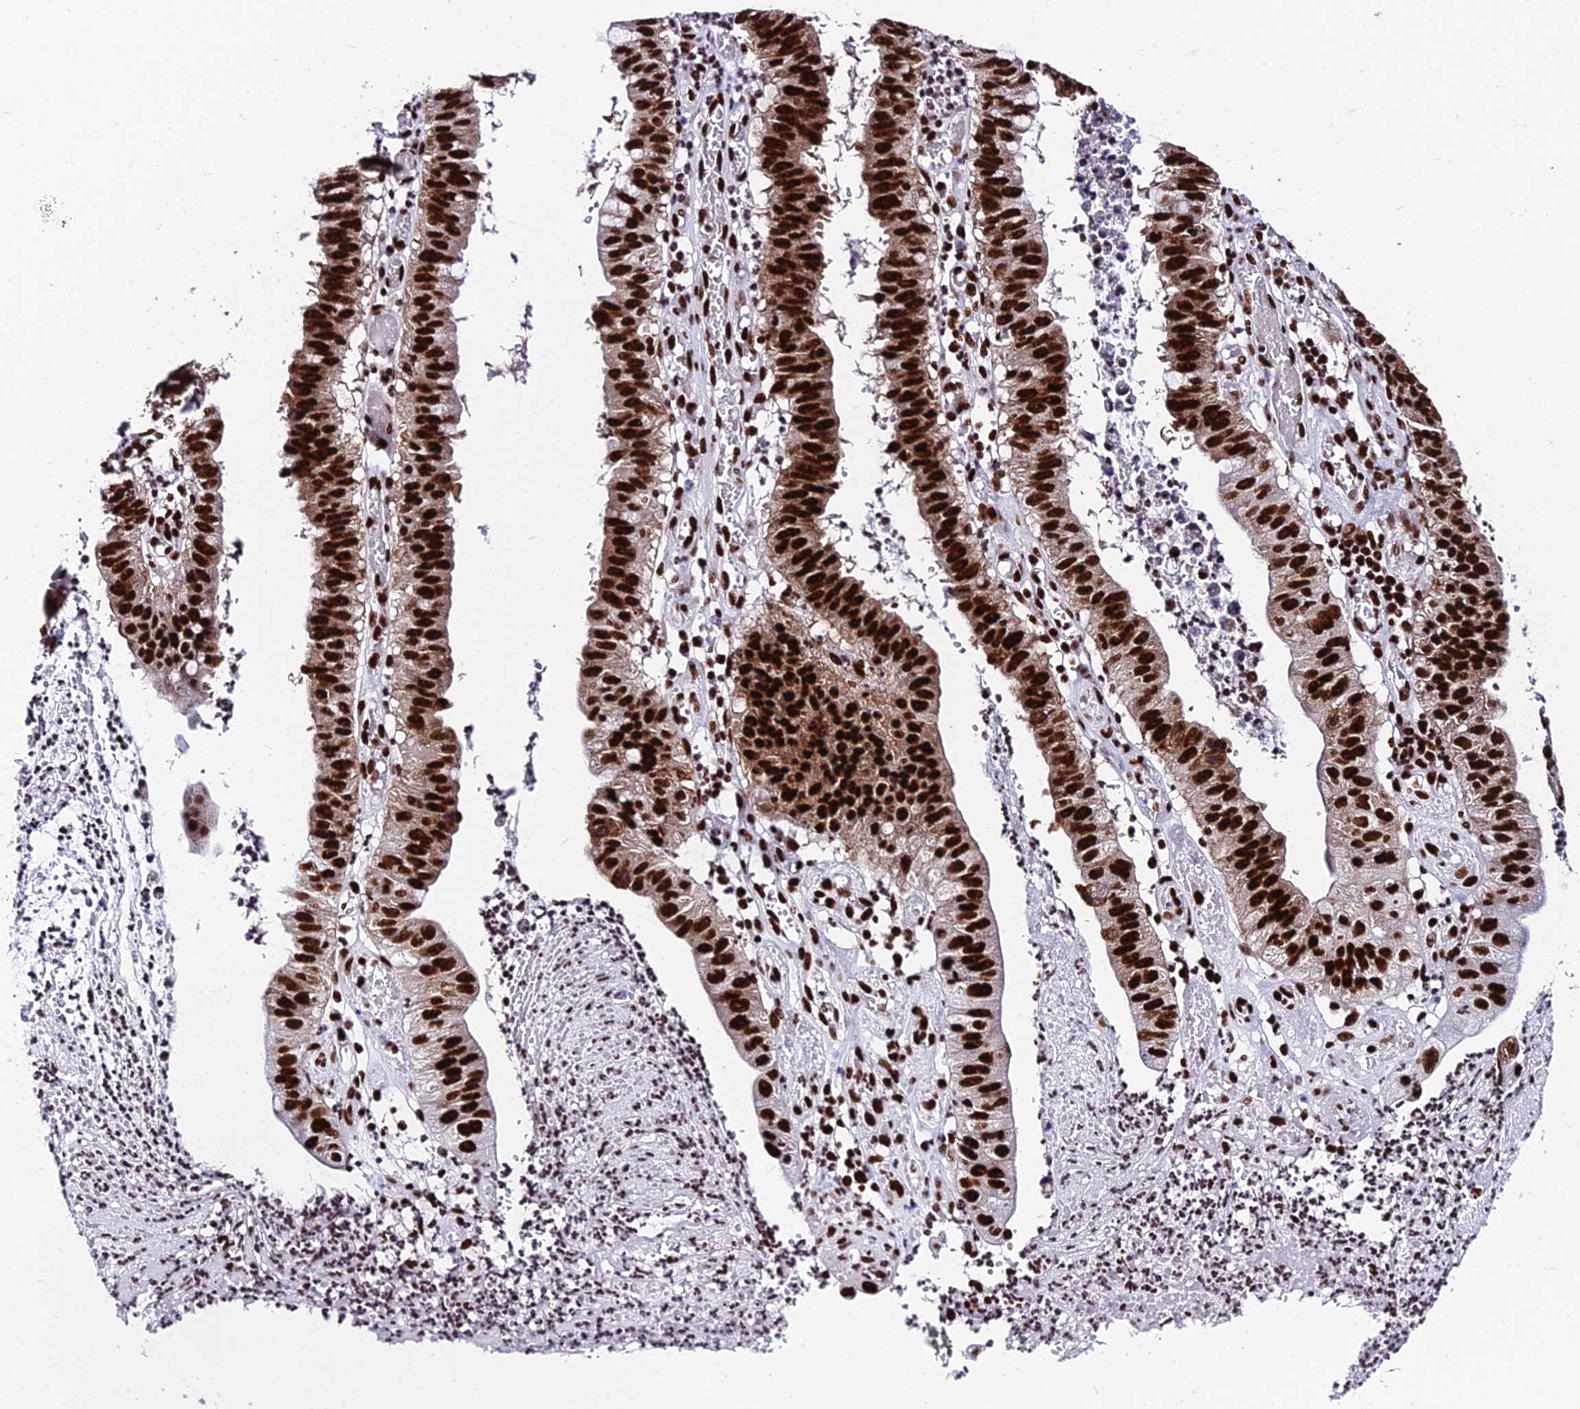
{"staining": {"intensity": "strong", "quantity": ">75%", "location": "nuclear"}, "tissue": "stomach cancer", "cell_type": "Tumor cells", "image_type": "cancer", "snomed": [{"axis": "morphology", "description": "Adenocarcinoma, NOS"}, {"axis": "topography", "description": "Stomach"}], "caption": "DAB (3,3'-diaminobenzidine) immunohistochemical staining of stomach adenocarcinoma demonstrates strong nuclear protein expression in about >75% of tumor cells.", "gene": "HNRNPH1", "patient": {"sex": "male", "age": 59}}